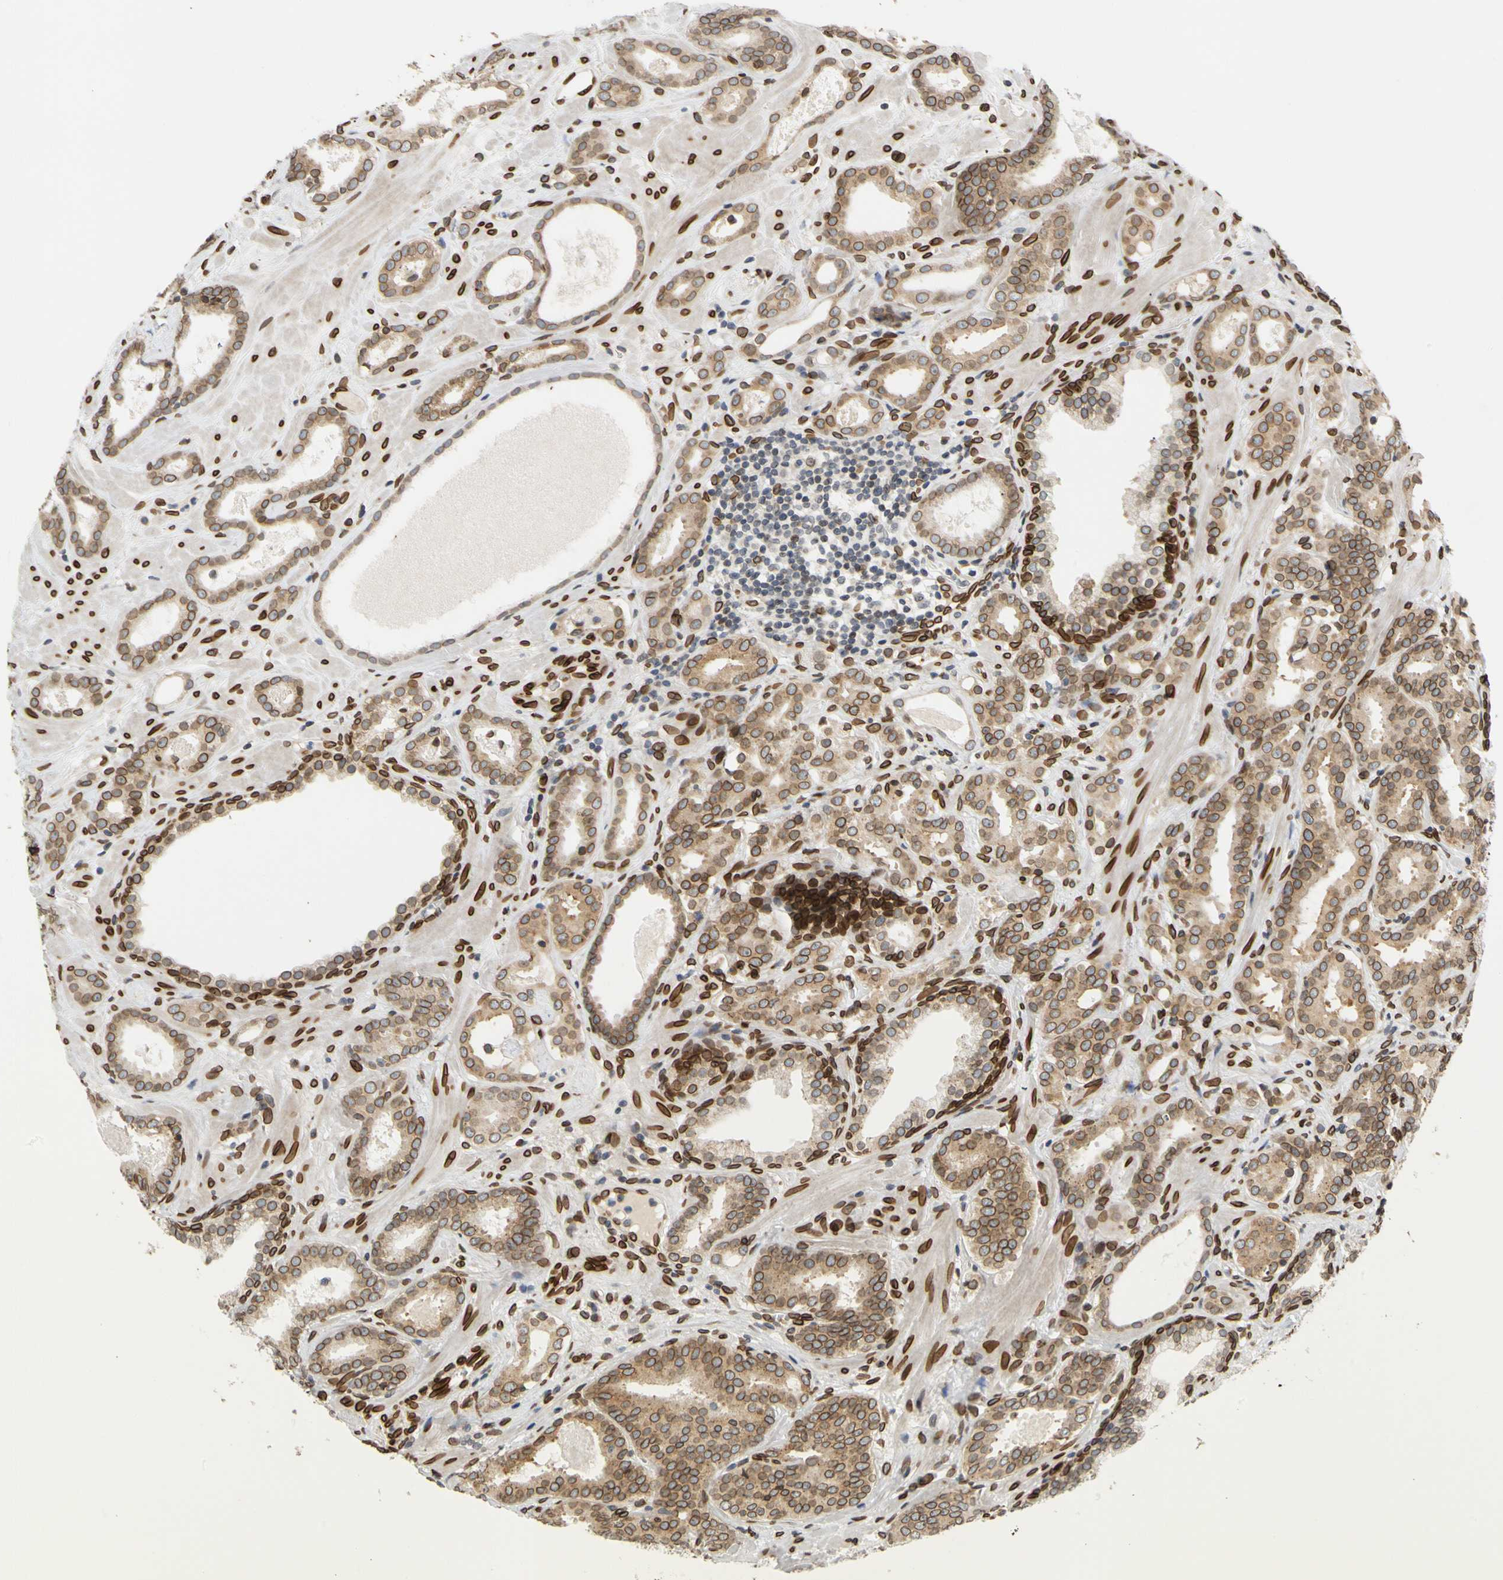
{"staining": {"intensity": "strong", "quantity": ">75%", "location": "cytoplasmic/membranous,nuclear"}, "tissue": "prostate cancer", "cell_type": "Tumor cells", "image_type": "cancer", "snomed": [{"axis": "morphology", "description": "Adenocarcinoma, Low grade"}, {"axis": "topography", "description": "Prostate"}], "caption": "Brown immunohistochemical staining in prostate cancer shows strong cytoplasmic/membranous and nuclear staining in about >75% of tumor cells.", "gene": "SUN1", "patient": {"sex": "male", "age": 57}}